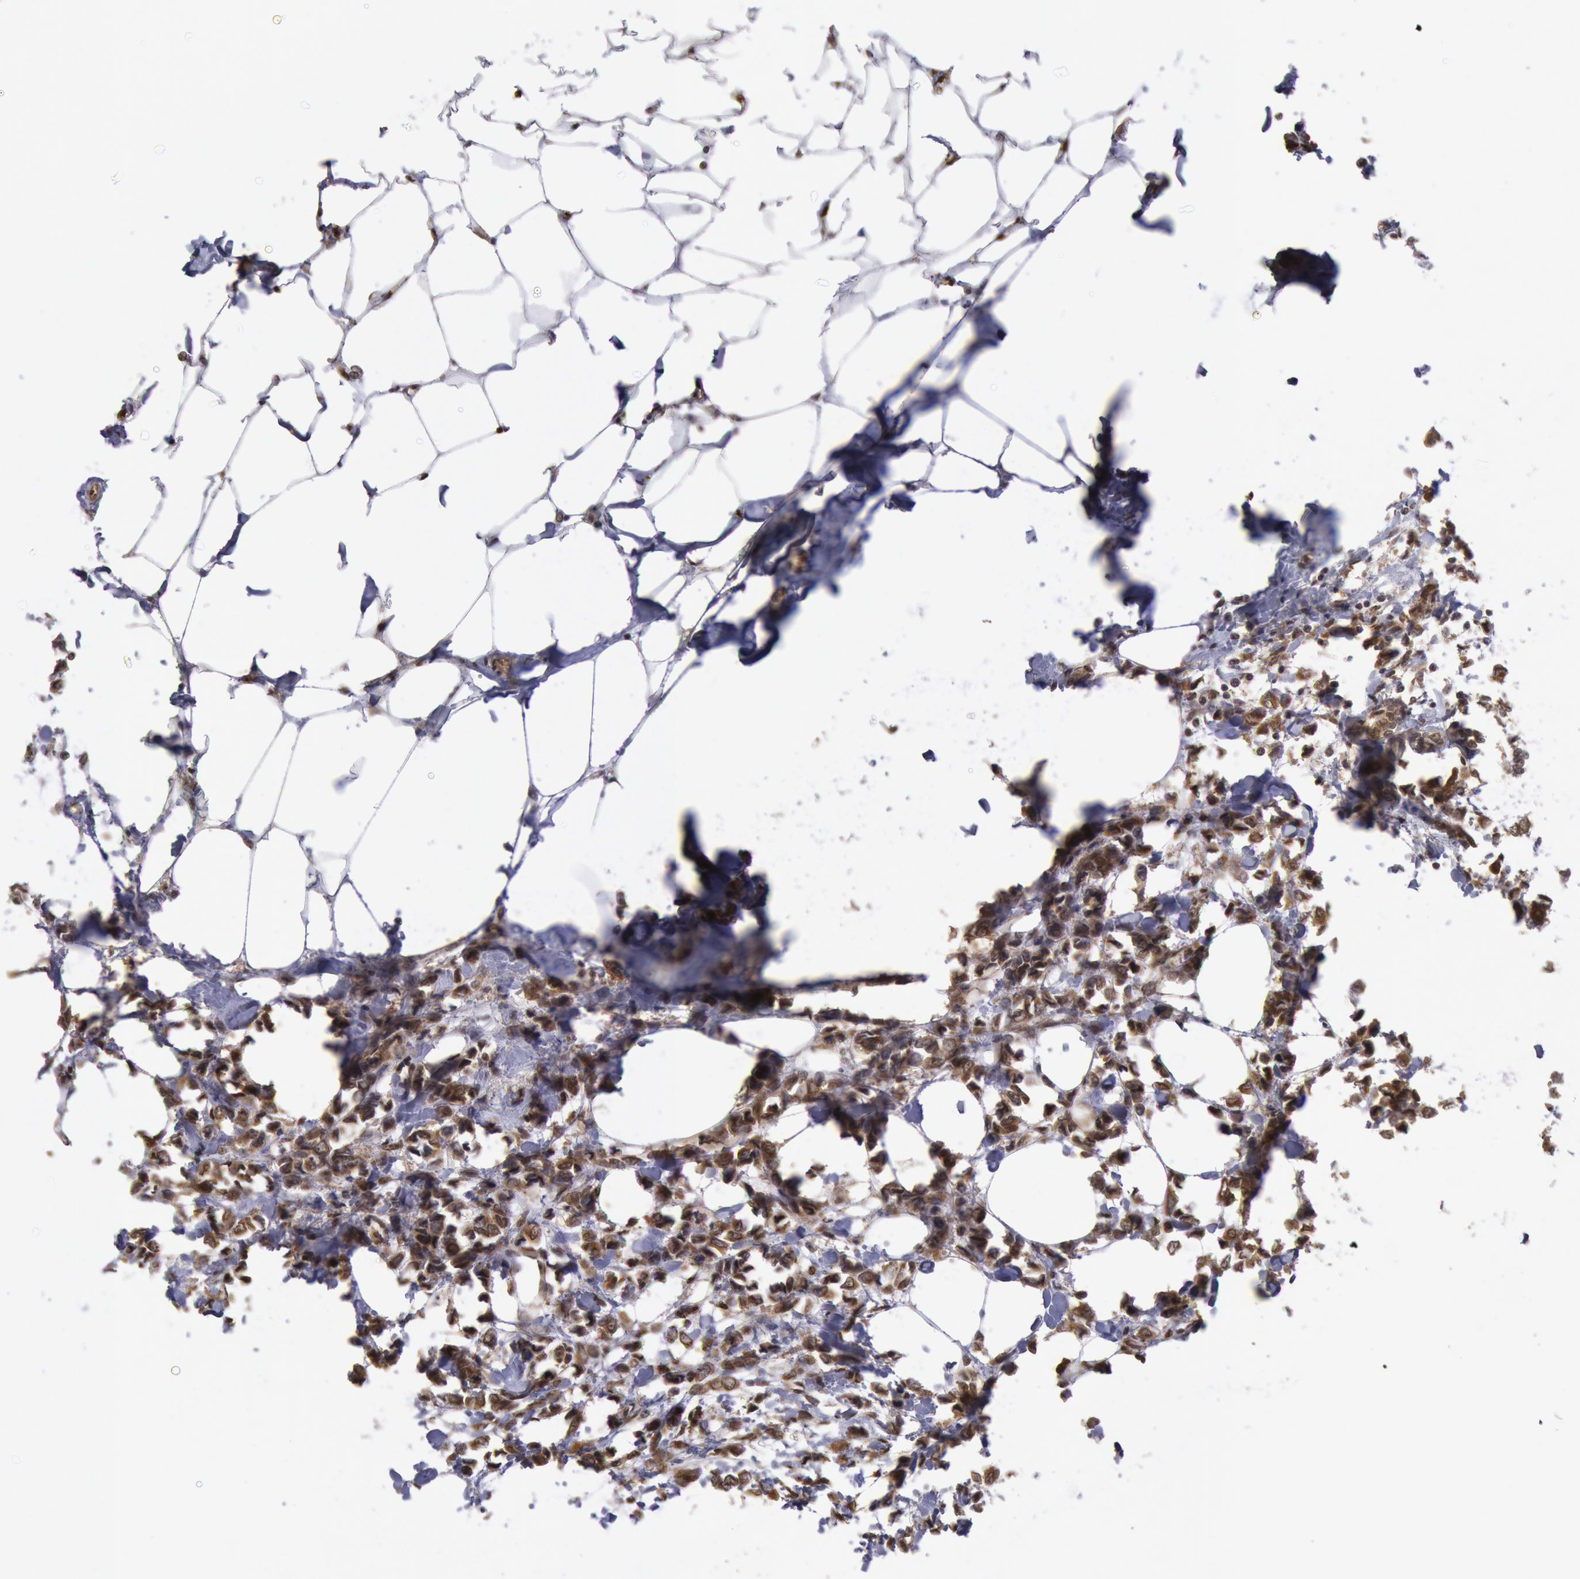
{"staining": {"intensity": "strong", "quantity": ">75%", "location": "cytoplasmic/membranous"}, "tissue": "breast cancer", "cell_type": "Tumor cells", "image_type": "cancer", "snomed": [{"axis": "morphology", "description": "Lobular carcinoma"}, {"axis": "topography", "description": "Breast"}], "caption": "High-magnification brightfield microscopy of lobular carcinoma (breast) stained with DAB (3,3'-diaminobenzidine) (brown) and counterstained with hematoxylin (blue). tumor cells exhibit strong cytoplasmic/membranous staining is present in approximately>75% of cells. The staining is performed using DAB (3,3'-diaminobenzidine) brown chromogen to label protein expression. The nuclei are counter-stained blue using hematoxylin.", "gene": "STX17", "patient": {"sex": "female", "age": 51}}